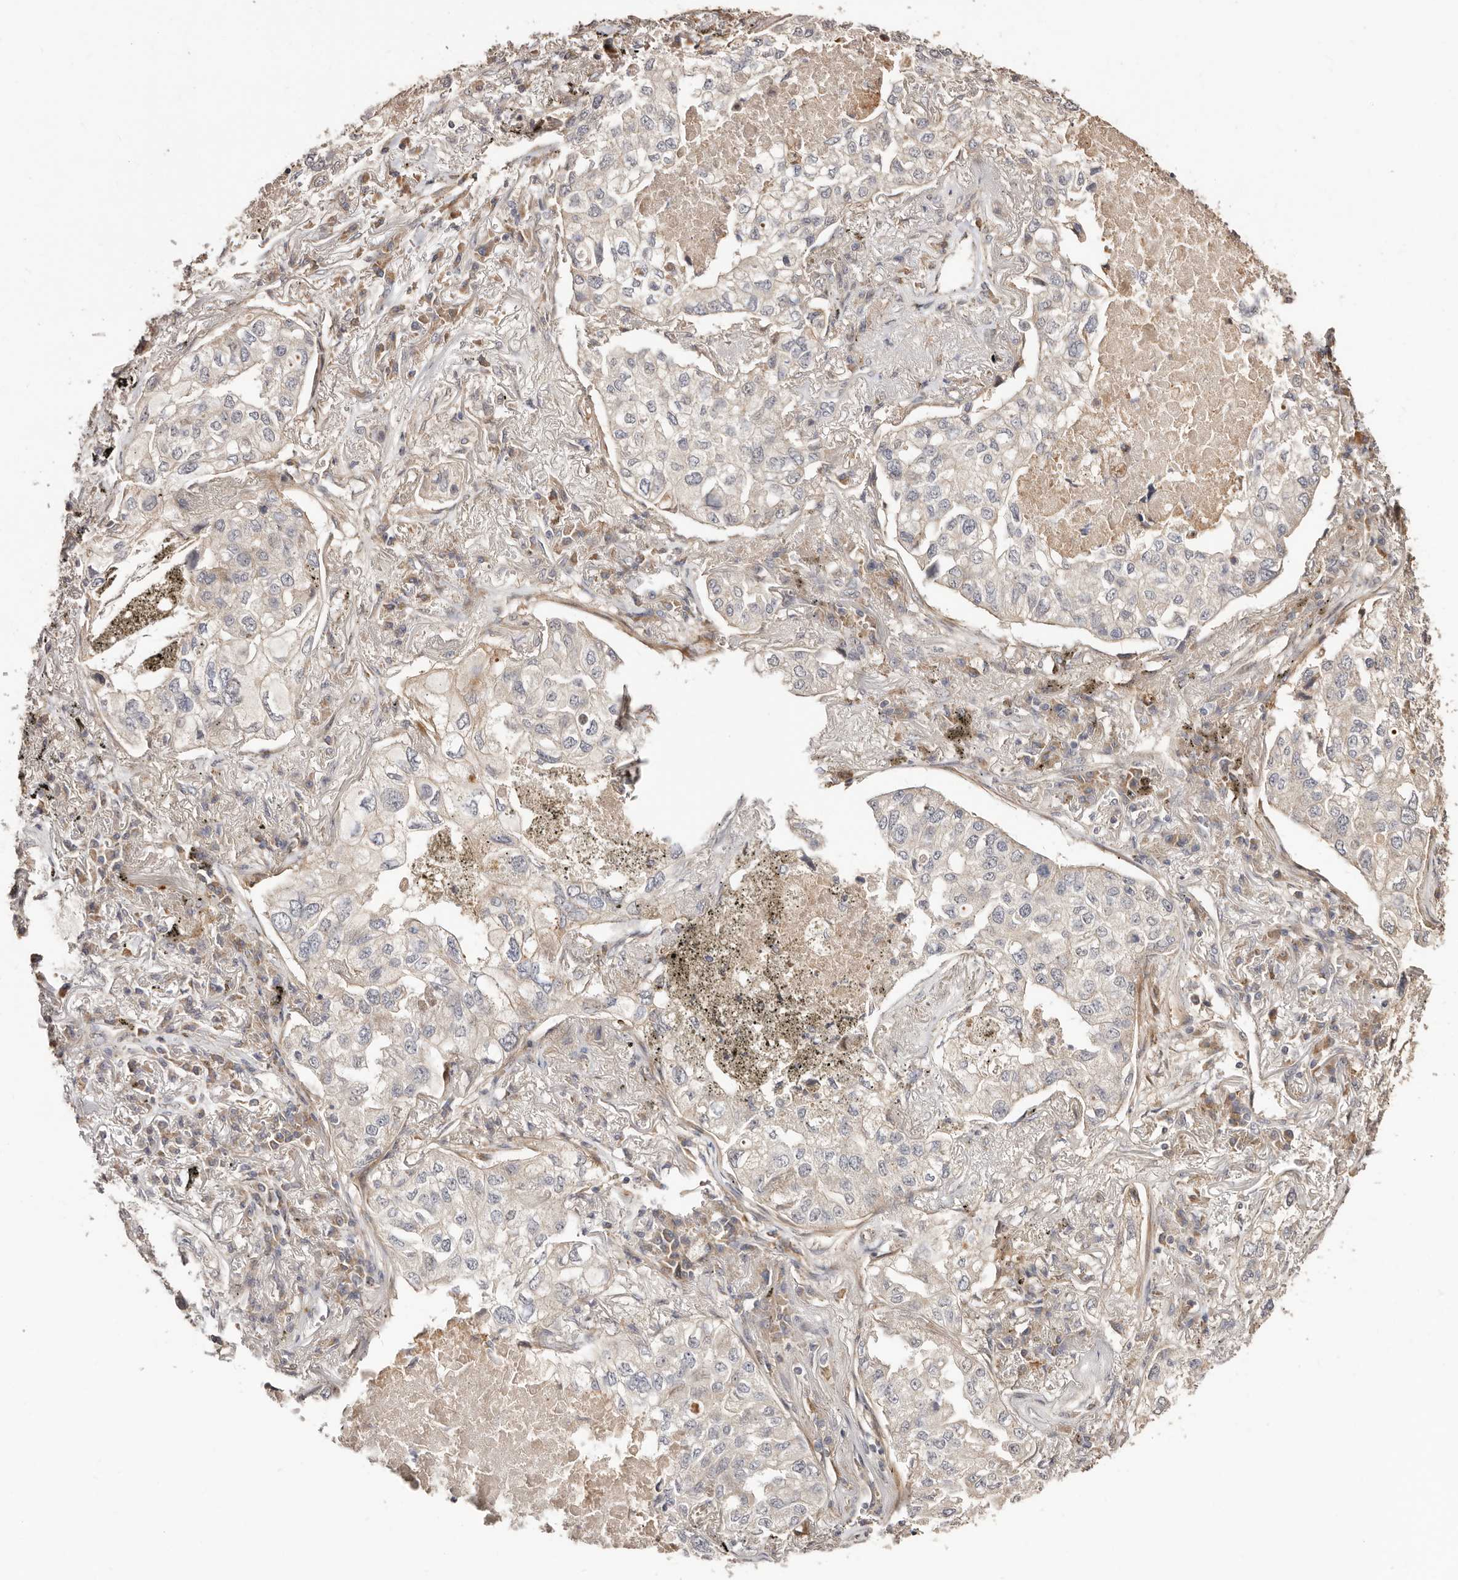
{"staining": {"intensity": "negative", "quantity": "none", "location": "none"}, "tissue": "lung cancer", "cell_type": "Tumor cells", "image_type": "cancer", "snomed": [{"axis": "morphology", "description": "Adenocarcinoma, NOS"}, {"axis": "topography", "description": "Lung"}], "caption": "The image demonstrates no staining of tumor cells in adenocarcinoma (lung).", "gene": "APOL6", "patient": {"sex": "male", "age": 65}}